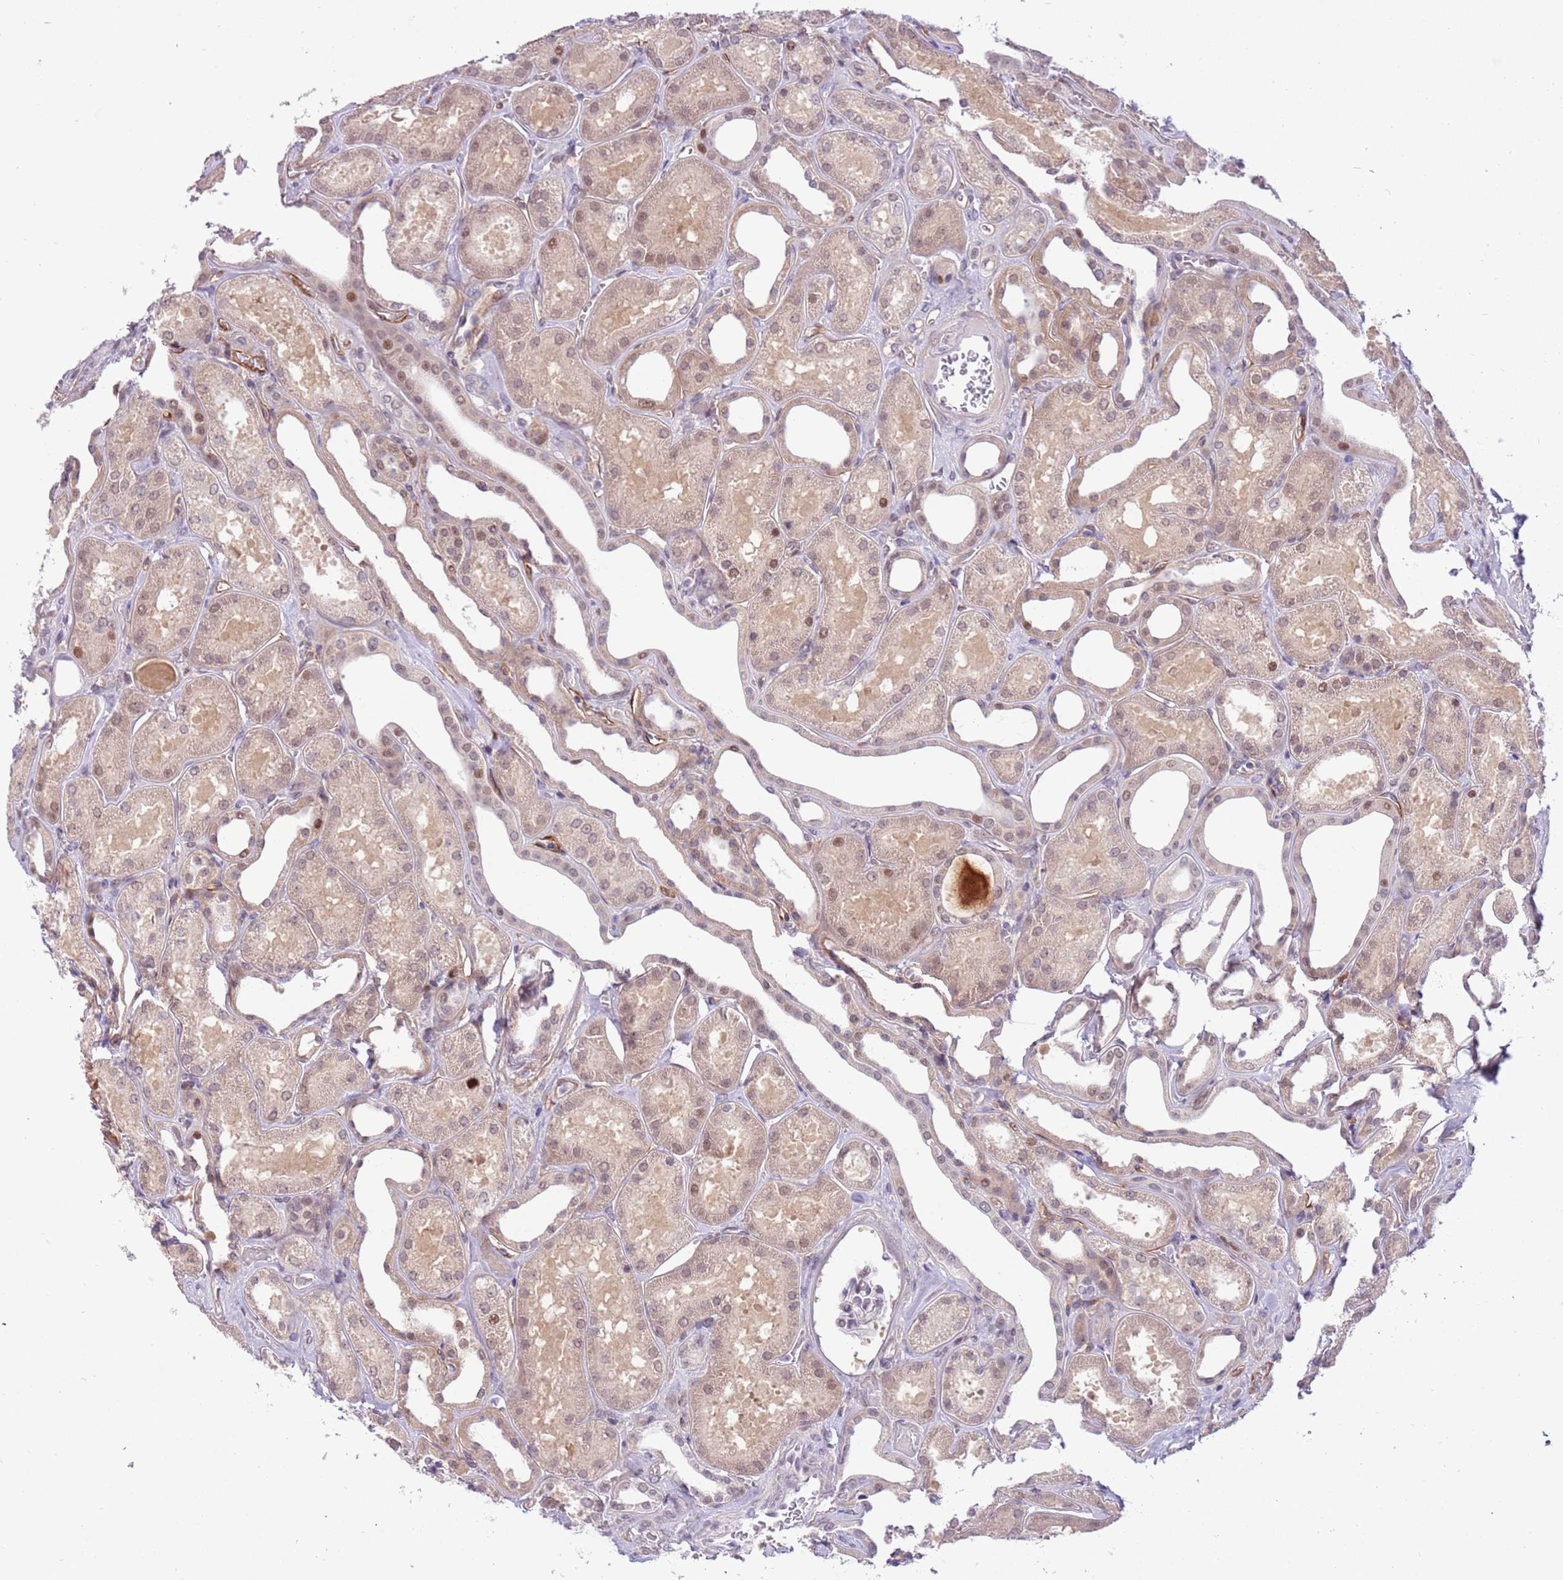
{"staining": {"intensity": "negative", "quantity": "none", "location": "none"}, "tissue": "kidney", "cell_type": "Cells in glomeruli", "image_type": "normal", "snomed": [{"axis": "morphology", "description": "Normal tissue, NOS"}, {"axis": "morphology", "description": "Adenocarcinoma, NOS"}, {"axis": "topography", "description": "Kidney"}], "caption": "A high-resolution image shows immunohistochemistry staining of benign kidney, which reveals no significant positivity in cells in glomeruli. (Stains: DAB (3,3'-diaminobenzidine) immunohistochemistry with hematoxylin counter stain, Microscopy: brightfield microscopy at high magnification).", "gene": "MAGEF1", "patient": {"sex": "female", "age": 68}}